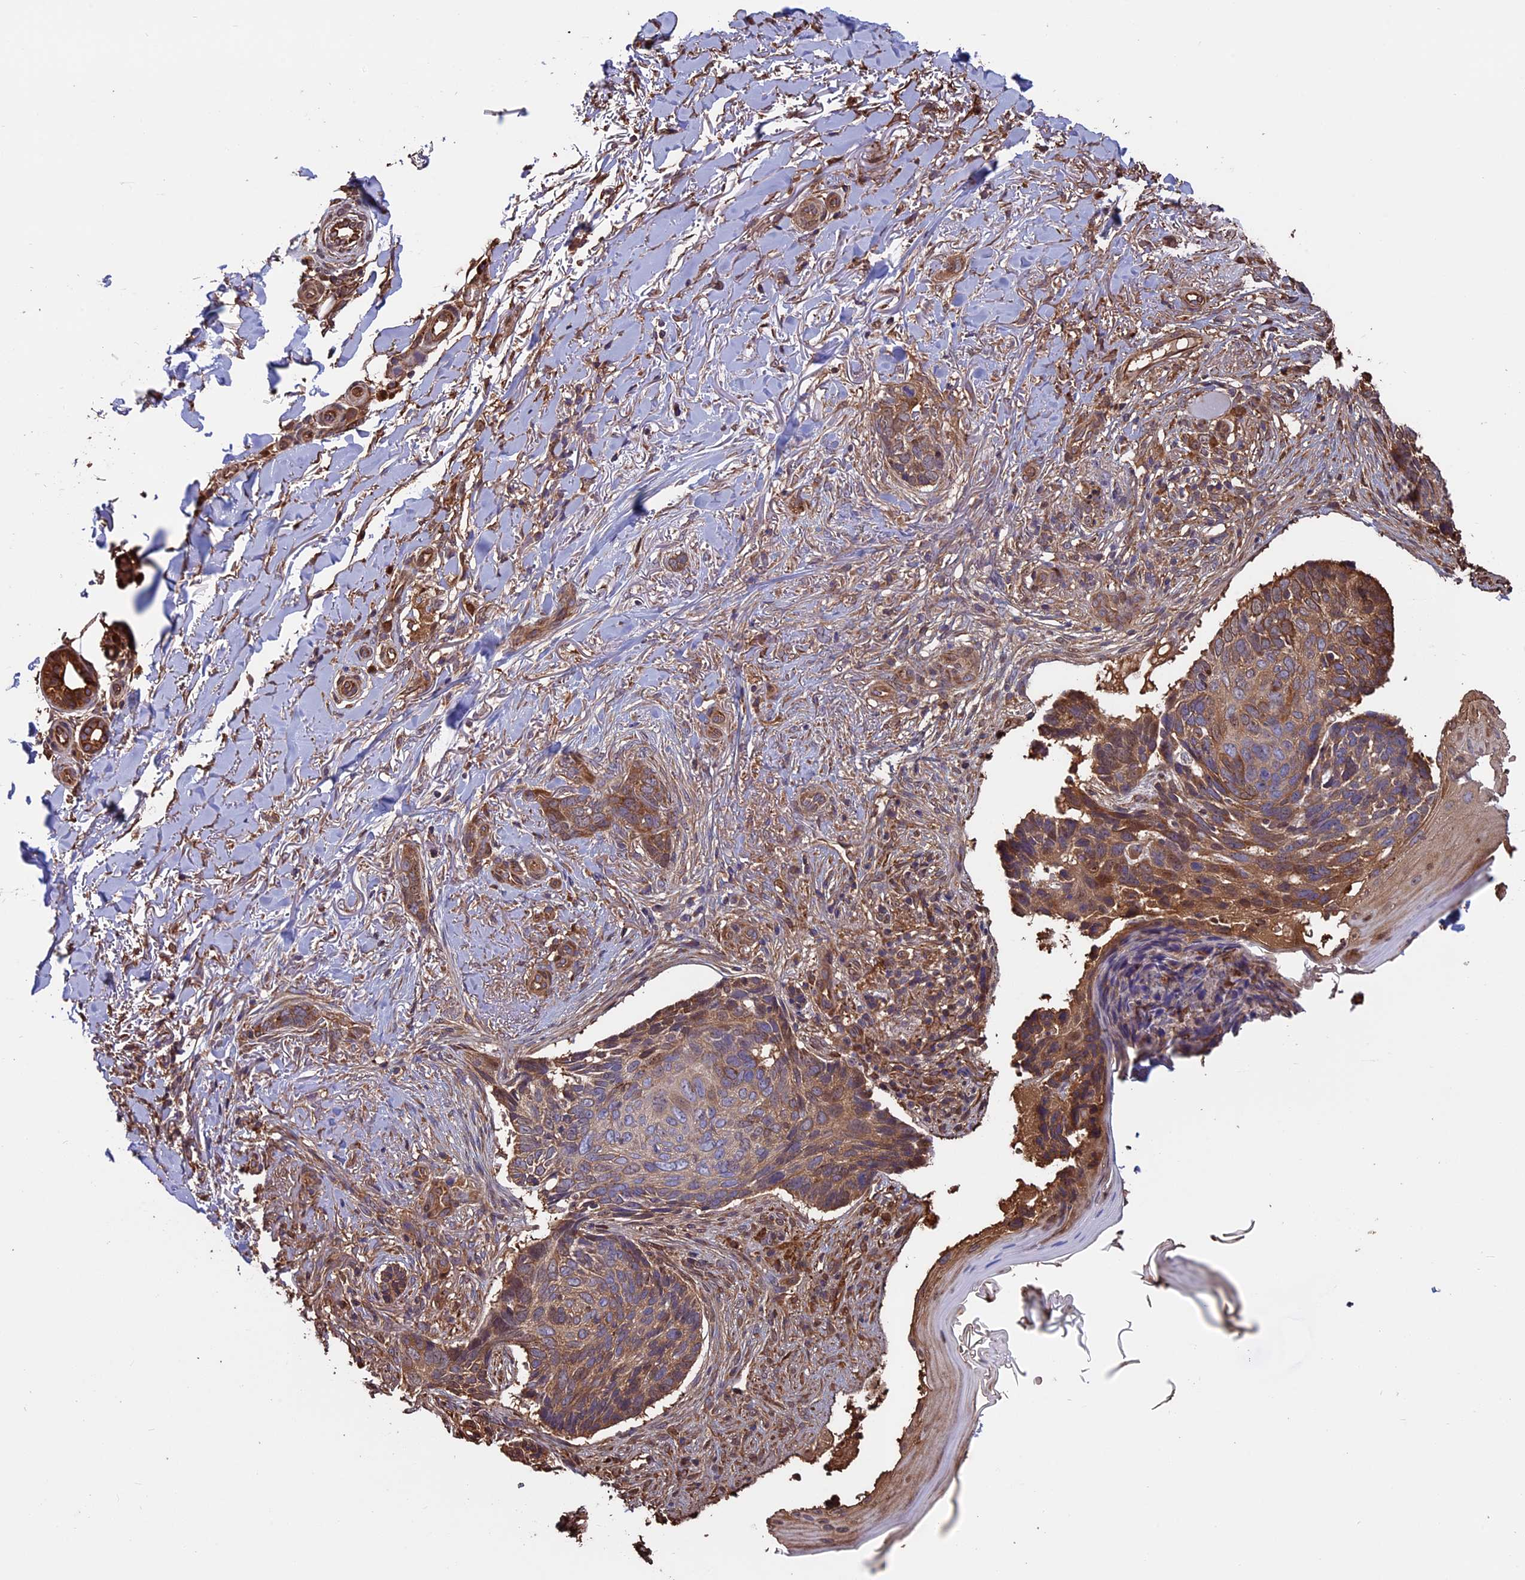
{"staining": {"intensity": "moderate", "quantity": "25%-75%", "location": "cytoplasmic/membranous"}, "tissue": "skin cancer", "cell_type": "Tumor cells", "image_type": "cancer", "snomed": [{"axis": "morphology", "description": "Normal tissue, NOS"}, {"axis": "morphology", "description": "Basal cell carcinoma"}, {"axis": "topography", "description": "Skin"}], "caption": "Tumor cells show moderate cytoplasmic/membranous staining in approximately 25%-75% of cells in skin basal cell carcinoma. The staining was performed using DAB, with brown indicating positive protein expression. Nuclei are stained blue with hematoxylin.", "gene": "VWA3A", "patient": {"sex": "female", "age": 67}}